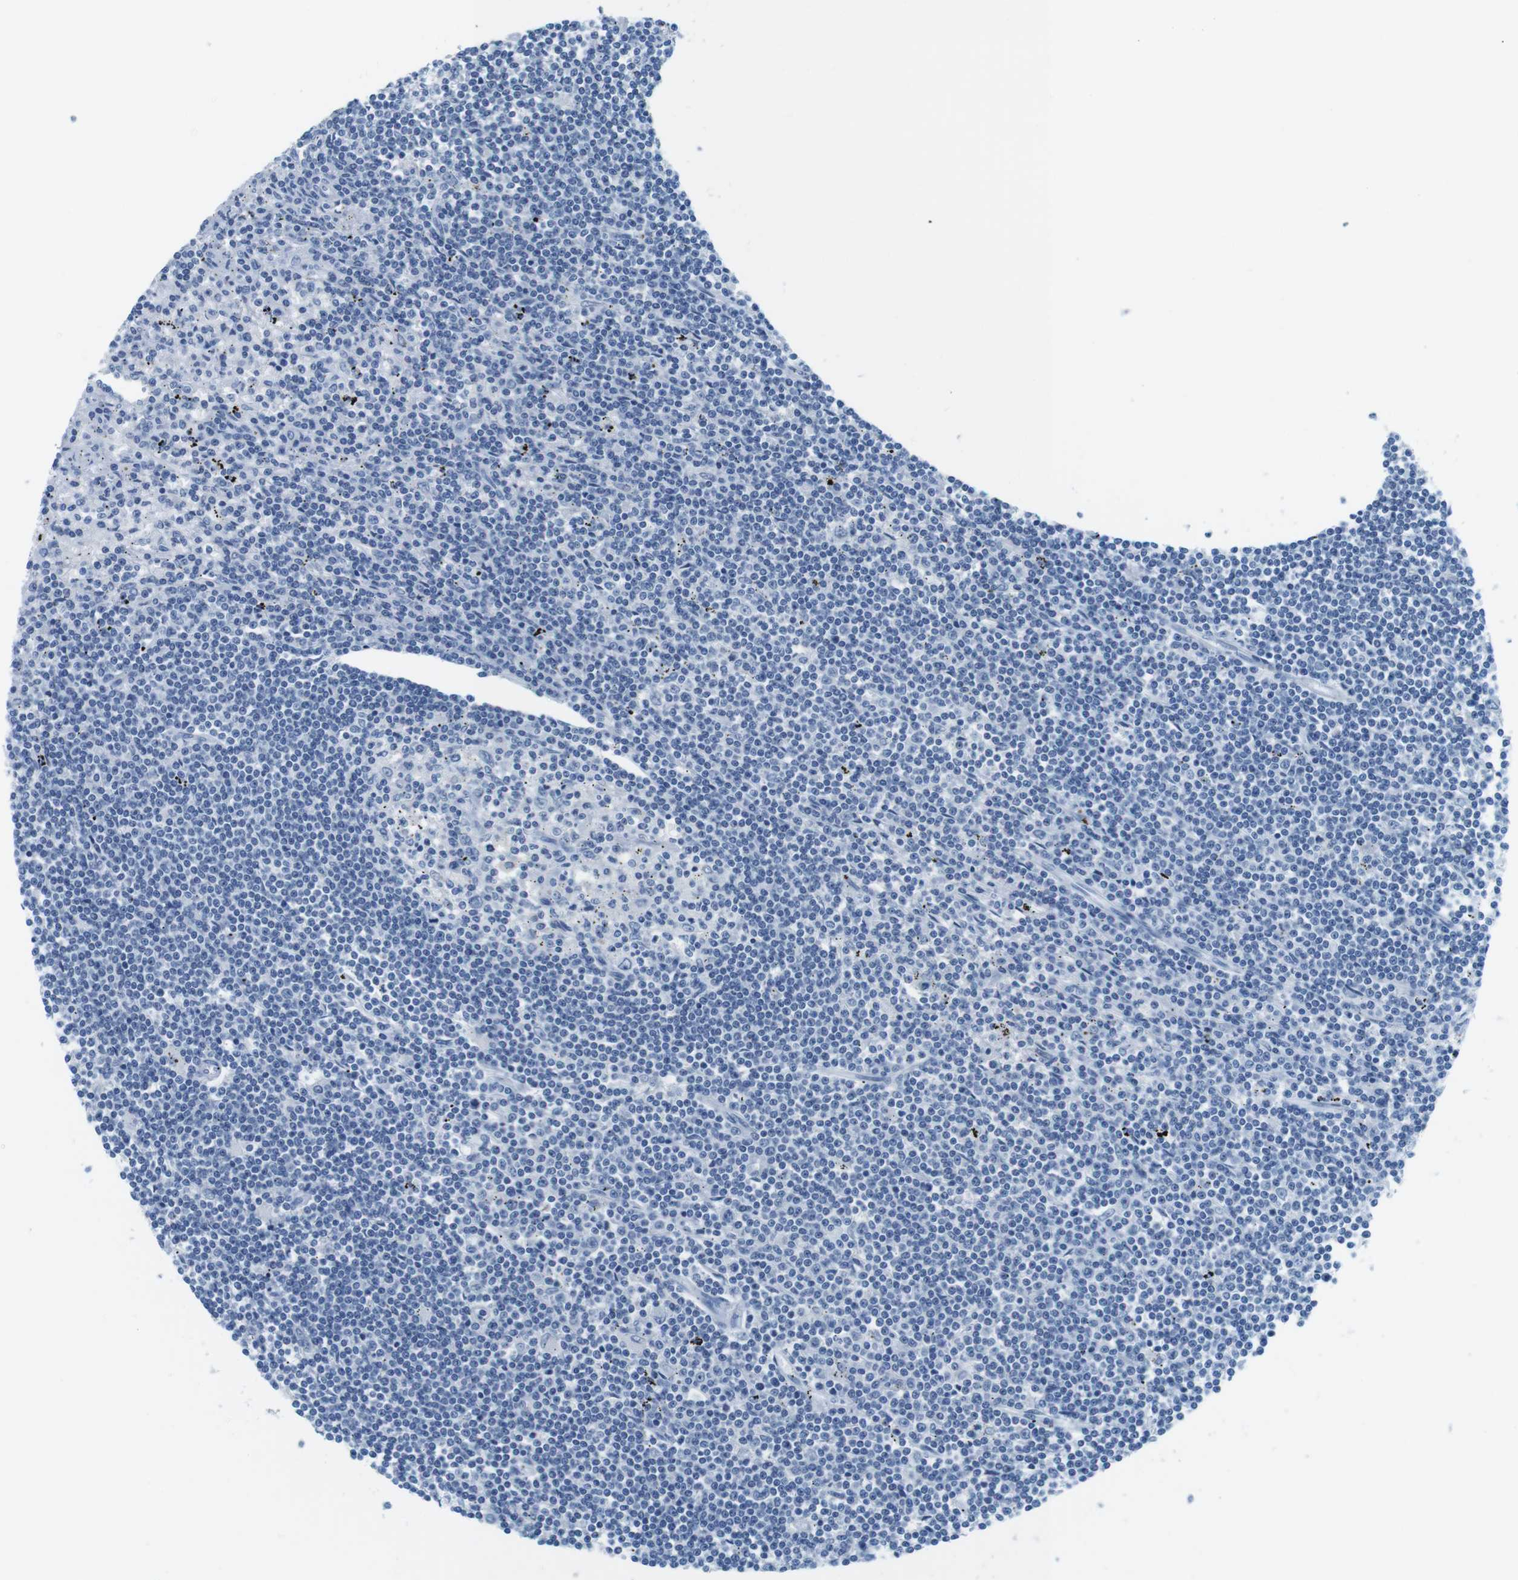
{"staining": {"intensity": "negative", "quantity": "none", "location": "none"}, "tissue": "lymphoma", "cell_type": "Tumor cells", "image_type": "cancer", "snomed": [{"axis": "morphology", "description": "Malignant lymphoma, non-Hodgkin's type, Low grade"}, {"axis": "topography", "description": "Spleen"}], "caption": "A photomicrograph of human lymphoma is negative for staining in tumor cells. (Brightfield microscopy of DAB immunohistochemistry (IHC) at high magnification).", "gene": "CYP2C9", "patient": {"sex": "male", "age": 76}}